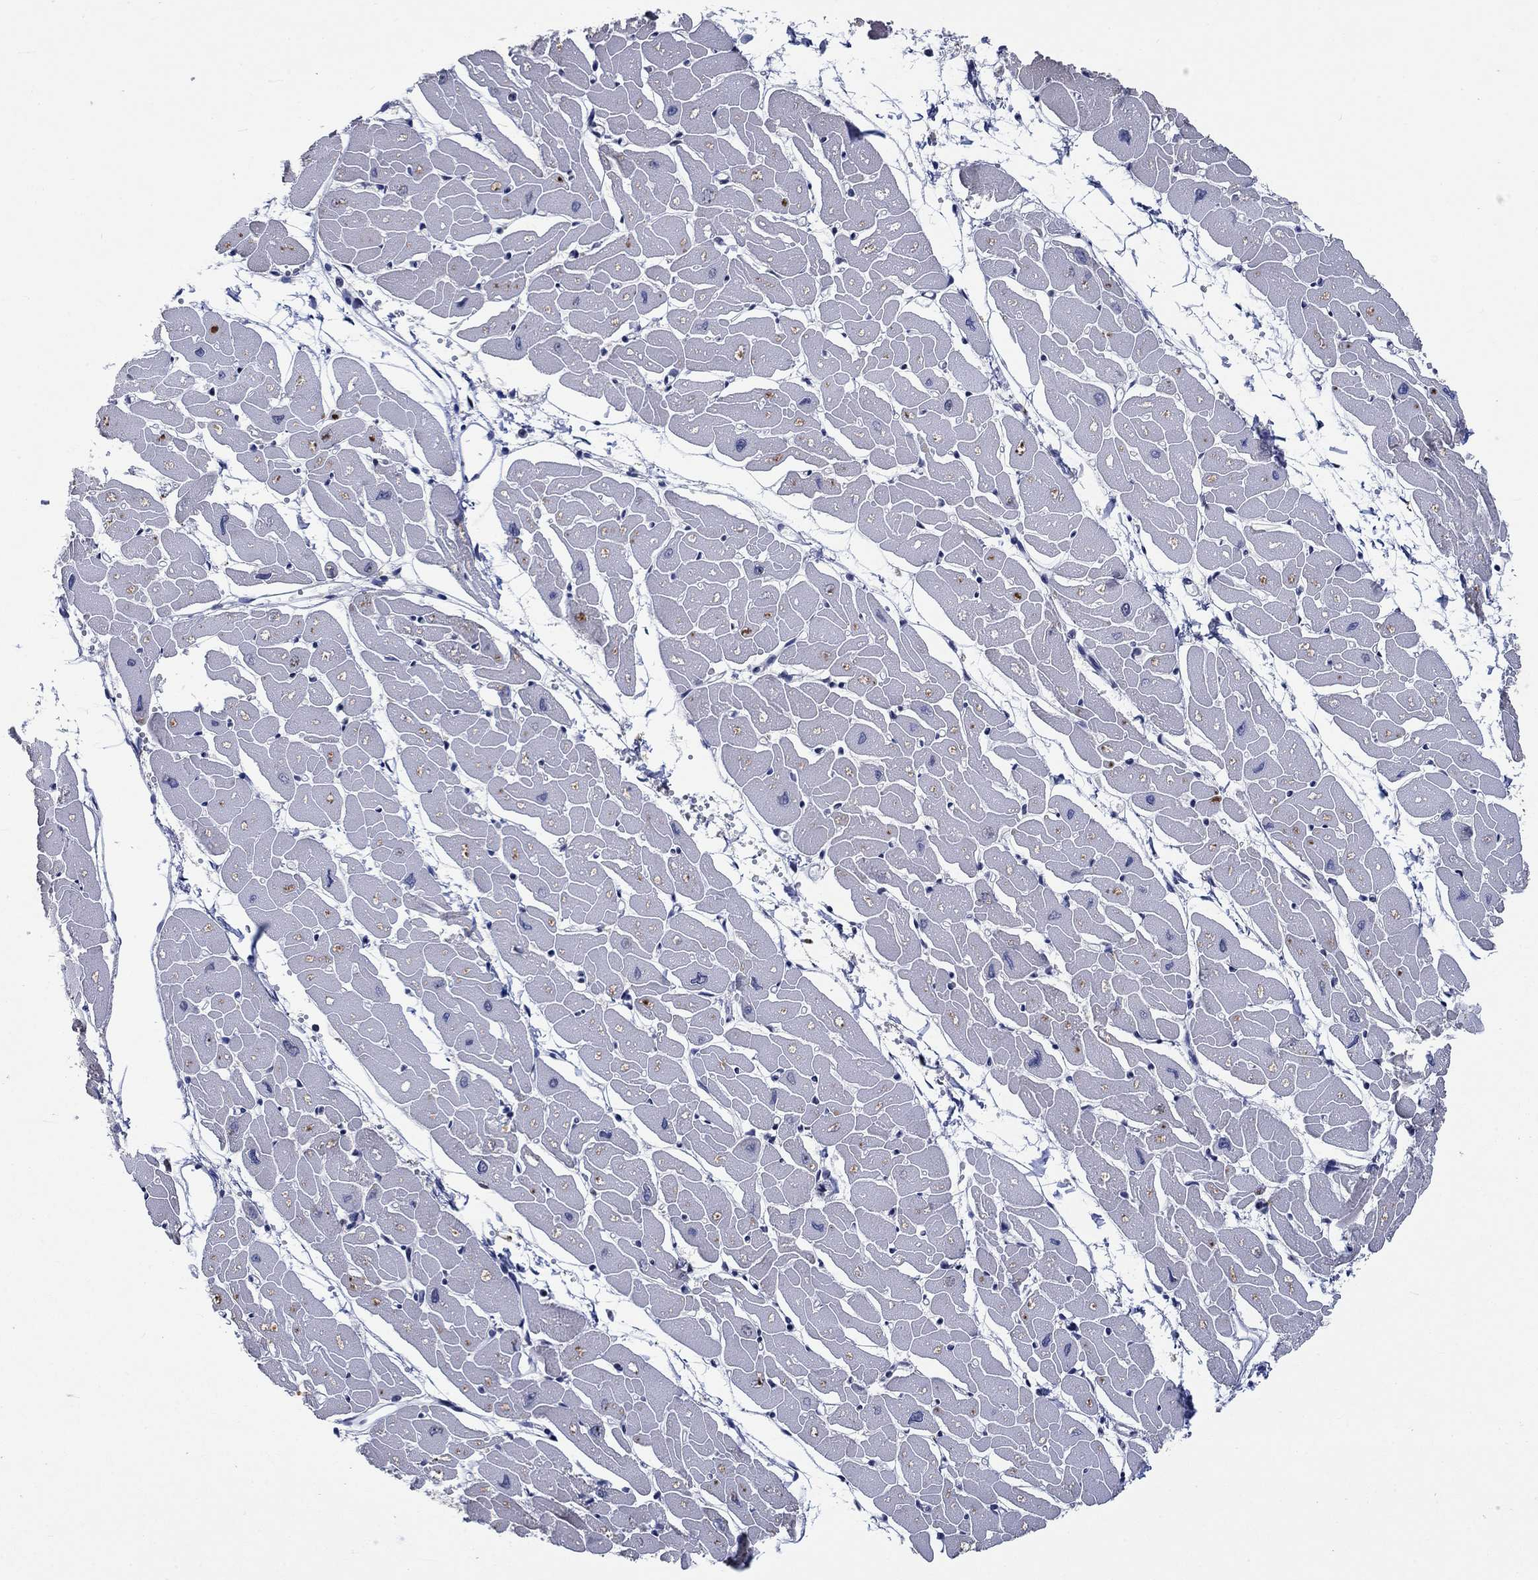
{"staining": {"intensity": "weak", "quantity": "<25%", "location": "nuclear"}, "tissue": "heart muscle", "cell_type": "Cardiomyocytes", "image_type": "normal", "snomed": [{"axis": "morphology", "description": "Normal tissue, NOS"}, {"axis": "topography", "description": "Heart"}], "caption": "IHC image of benign heart muscle: human heart muscle stained with DAB (3,3'-diaminobenzidine) reveals no significant protein expression in cardiomyocytes.", "gene": "HTN1", "patient": {"sex": "male", "age": 57}}